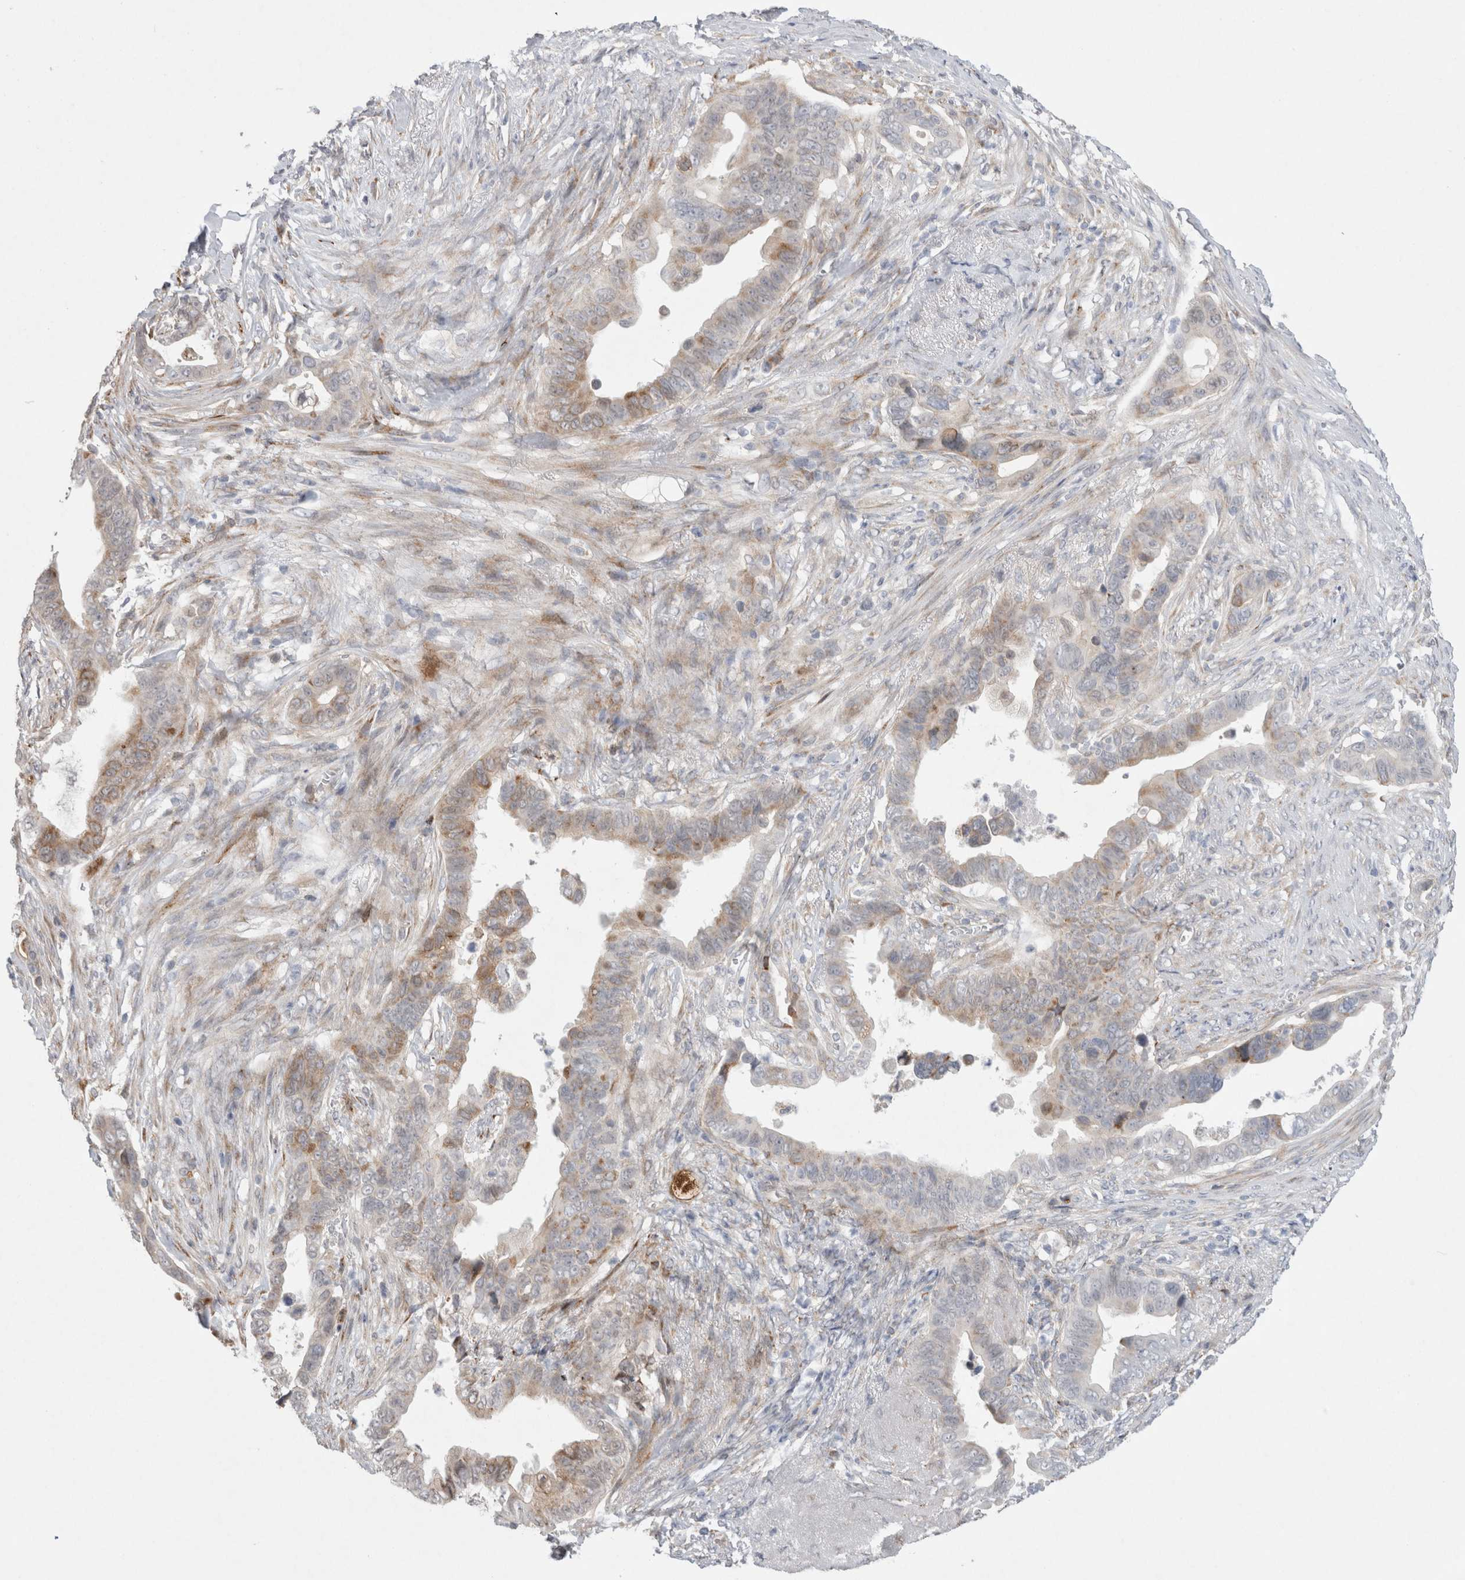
{"staining": {"intensity": "weak", "quantity": "25%-75%", "location": "cytoplasmic/membranous"}, "tissue": "pancreatic cancer", "cell_type": "Tumor cells", "image_type": "cancer", "snomed": [{"axis": "morphology", "description": "Adenocarcinoma, NOS"}, {"axis": "topography", "description": "Pancreas"}], "caption": "Adenocarcinoma (pancreatic) tissue shows weak cytoplasmic/membranous staining in approximately 25%-75% of tumor cells, visualized by immunohistochemistry. Using DAB (3,3'-diaminobenzidine) (brown) and hematoxylin (blue) stains, captured at high magnification using brightfield microscopy.", "gene": "TRMT9B", "patient": {"sex": "female", "age": 72}}